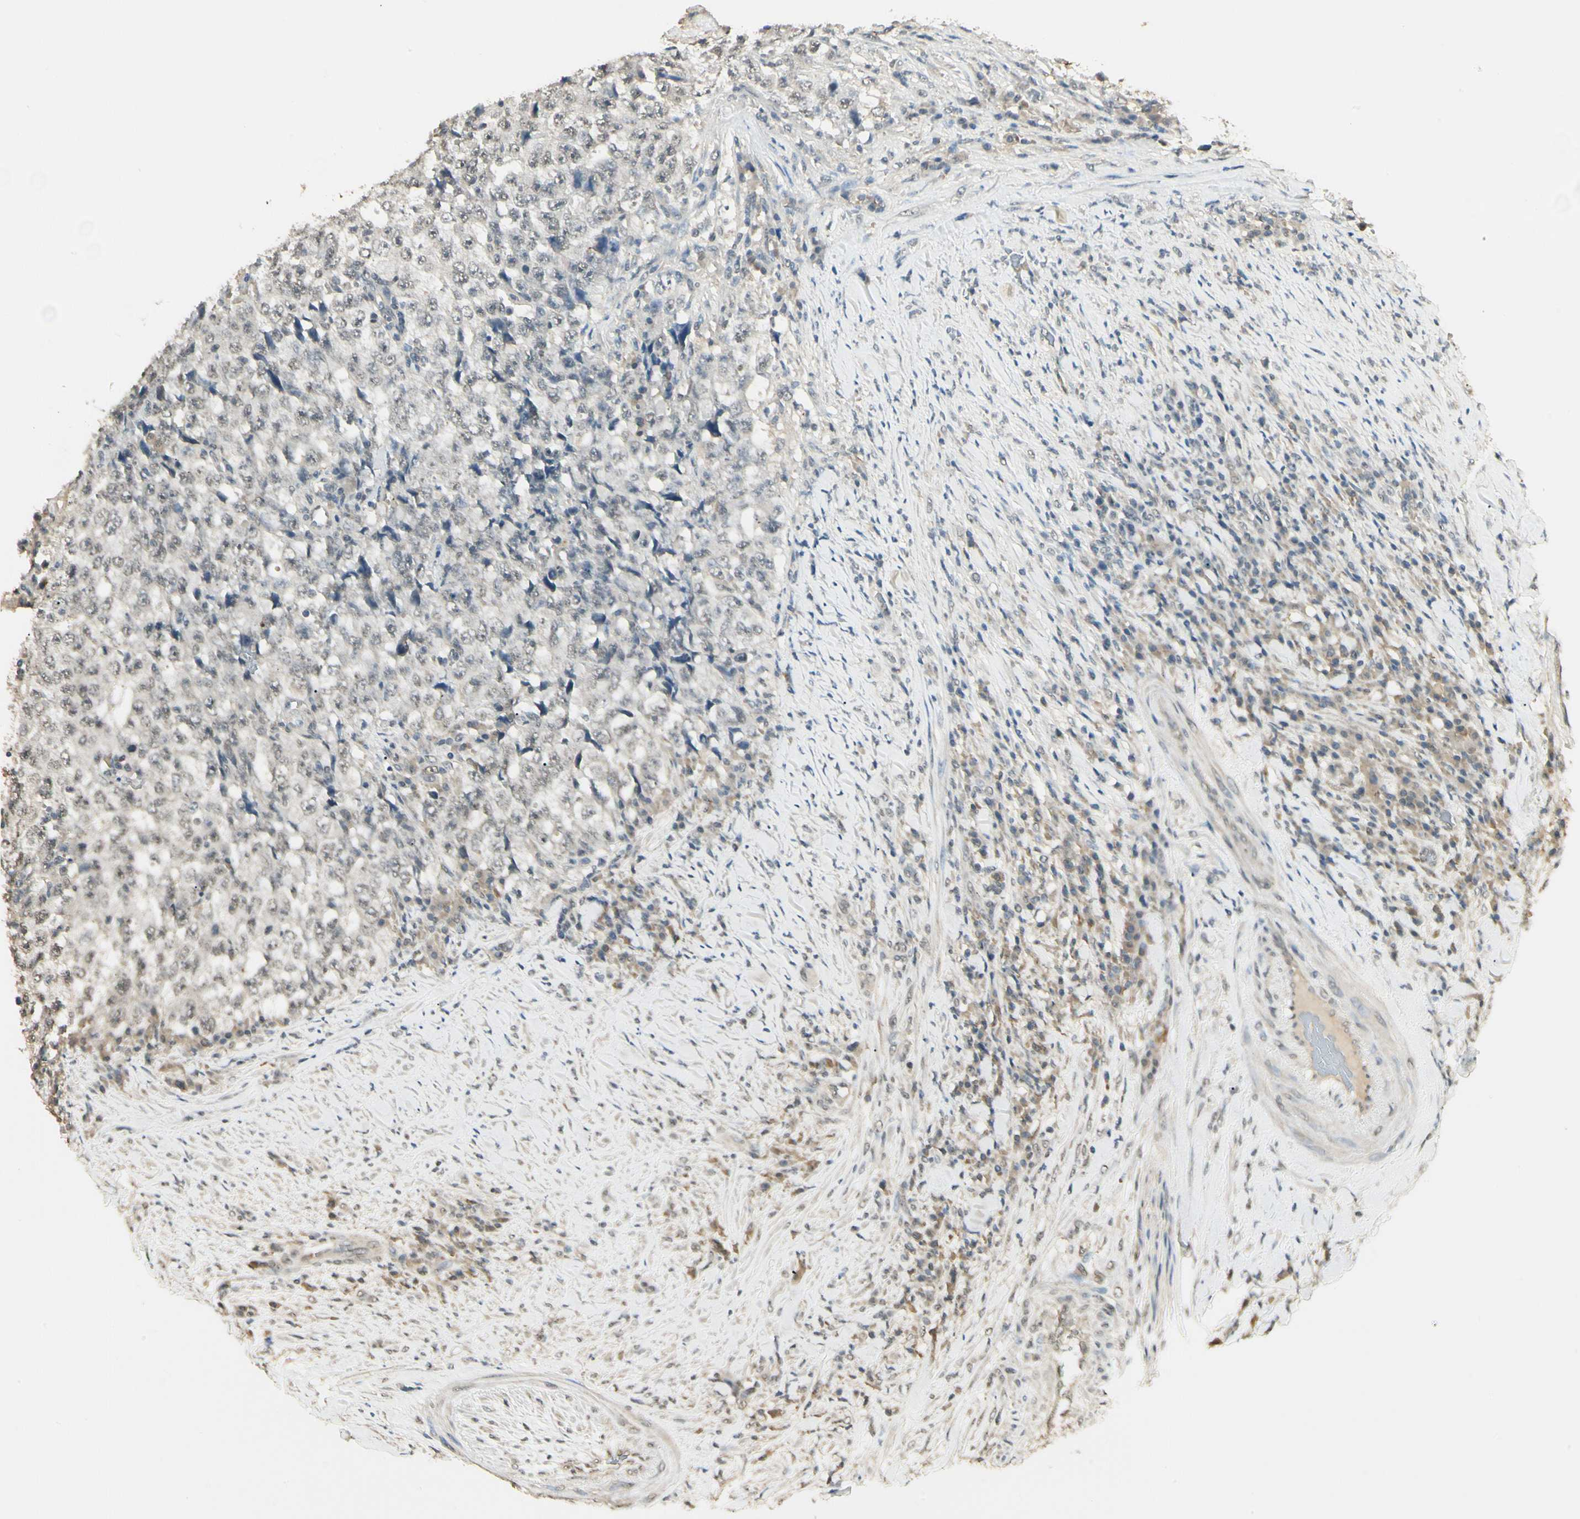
{"staining": {"intensity": "weak", "quantity": "25%-75%", "location": "nuclear"}, "tissue": "testis cancer", "cell_type": "Tumor cells", "image_type": "cancer", "snomed": [{"axis": "morphology", "description": "Necrosis, NOS"}, {"axis": "morphology", "description": "Carcinoma, Embryonal, NOS"}, {"axis": "topography", "description": "Testis"}], "caption": "Immunohistochemistry (IHC) histopathology image of human testis embryonal carcinoma stained for a protein (brown), which shows low levels of weak nuclear staining in about 25%-75% of tumor cells.", "gene": "SGCA", "patient": {"sex": "male", "age": 19}}